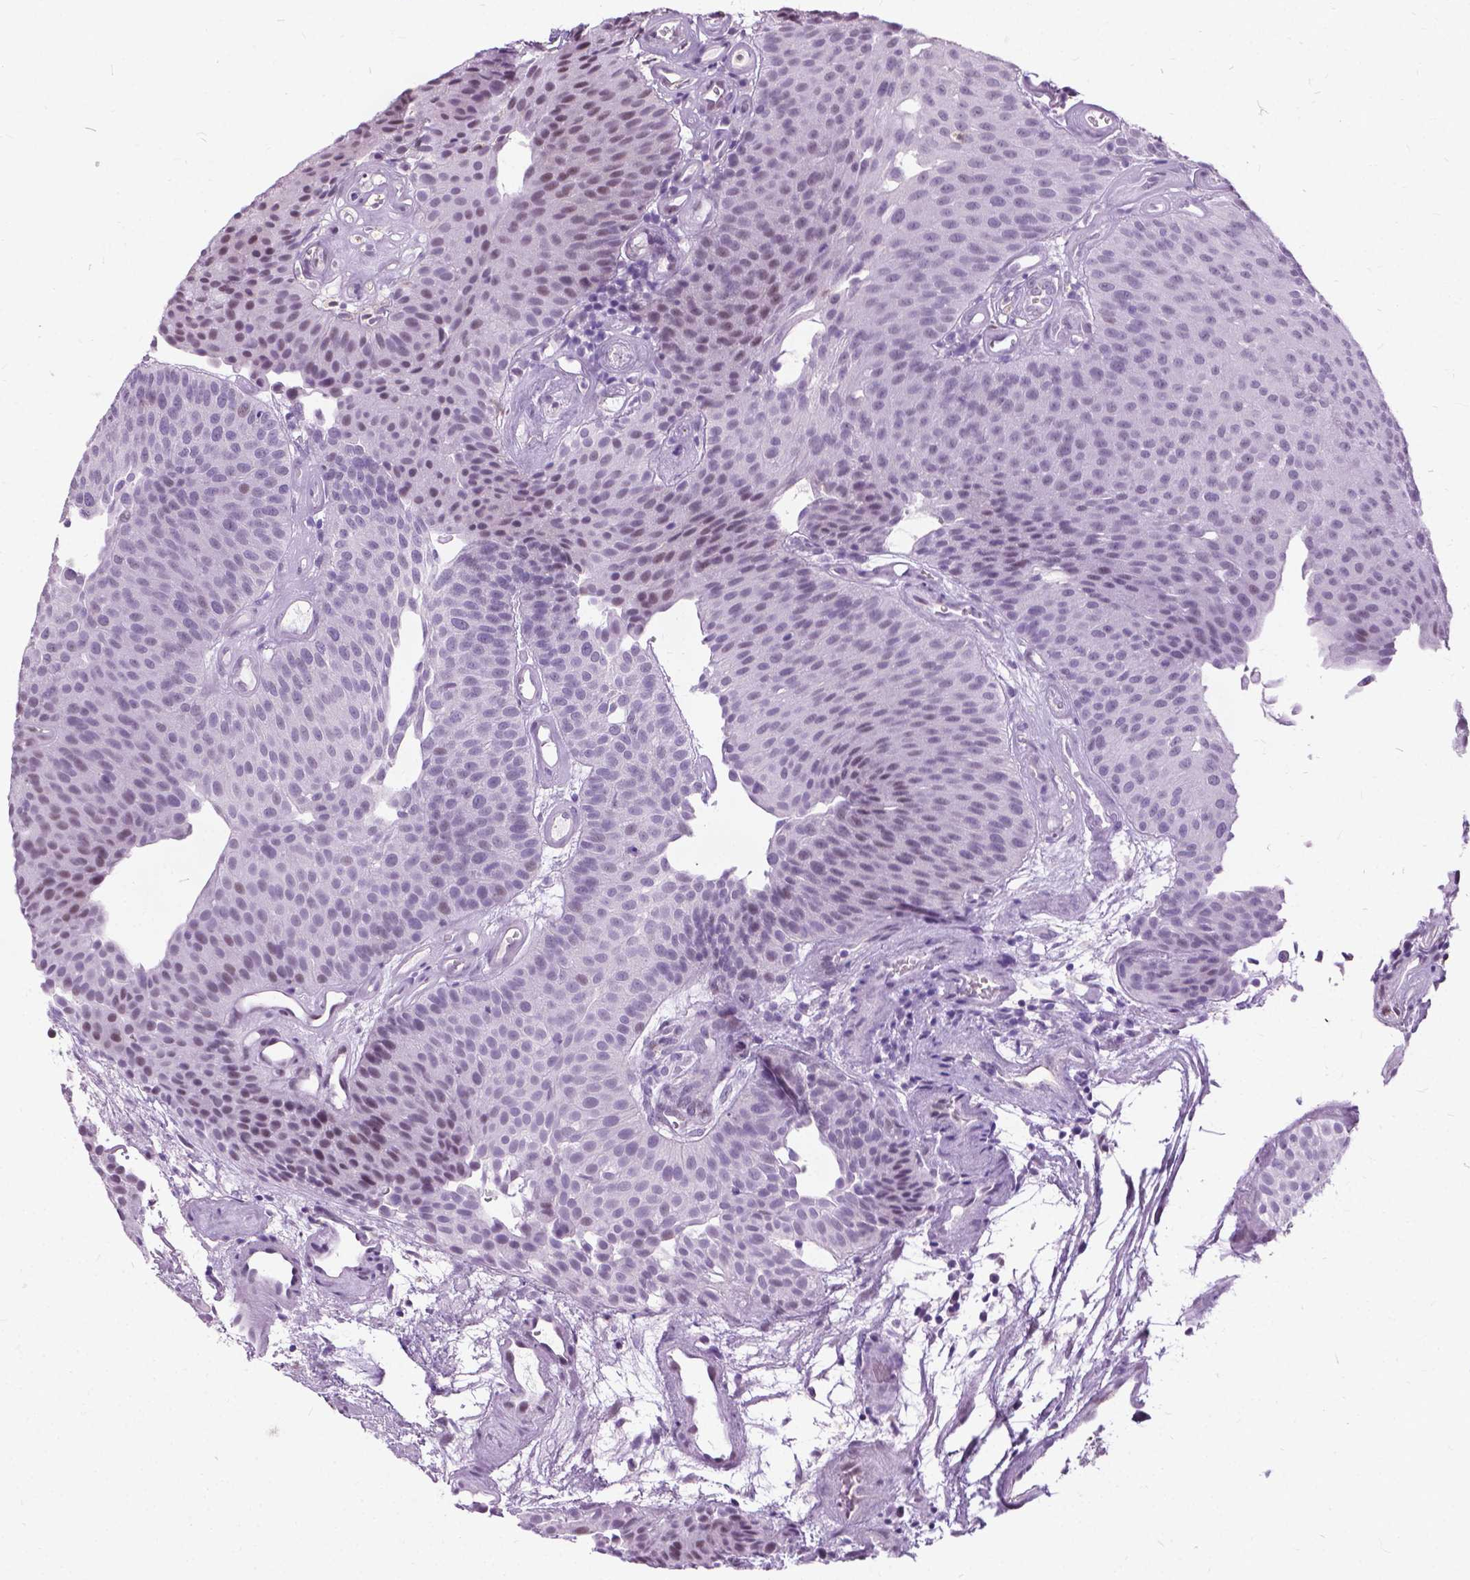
{"staining": {"intensity": "weak", "quantity": "<25%", "location": "nuclear"}, "tissue": "urothelial cancer", "cell_type": "Tumor cells", "image_type": "cancer", "snomed": [{"axis": "morphology", "description": "Urothelial carcinoma, Low grade"}, {"axis": "topography", "description": "Urinary bladder"}], "caption": "Immunohistochemistry of human urothelial cancer exhibits no positivity in tumor cells.", "gene": "PROB1", "patient": {"sex": "female", "age": 87}}